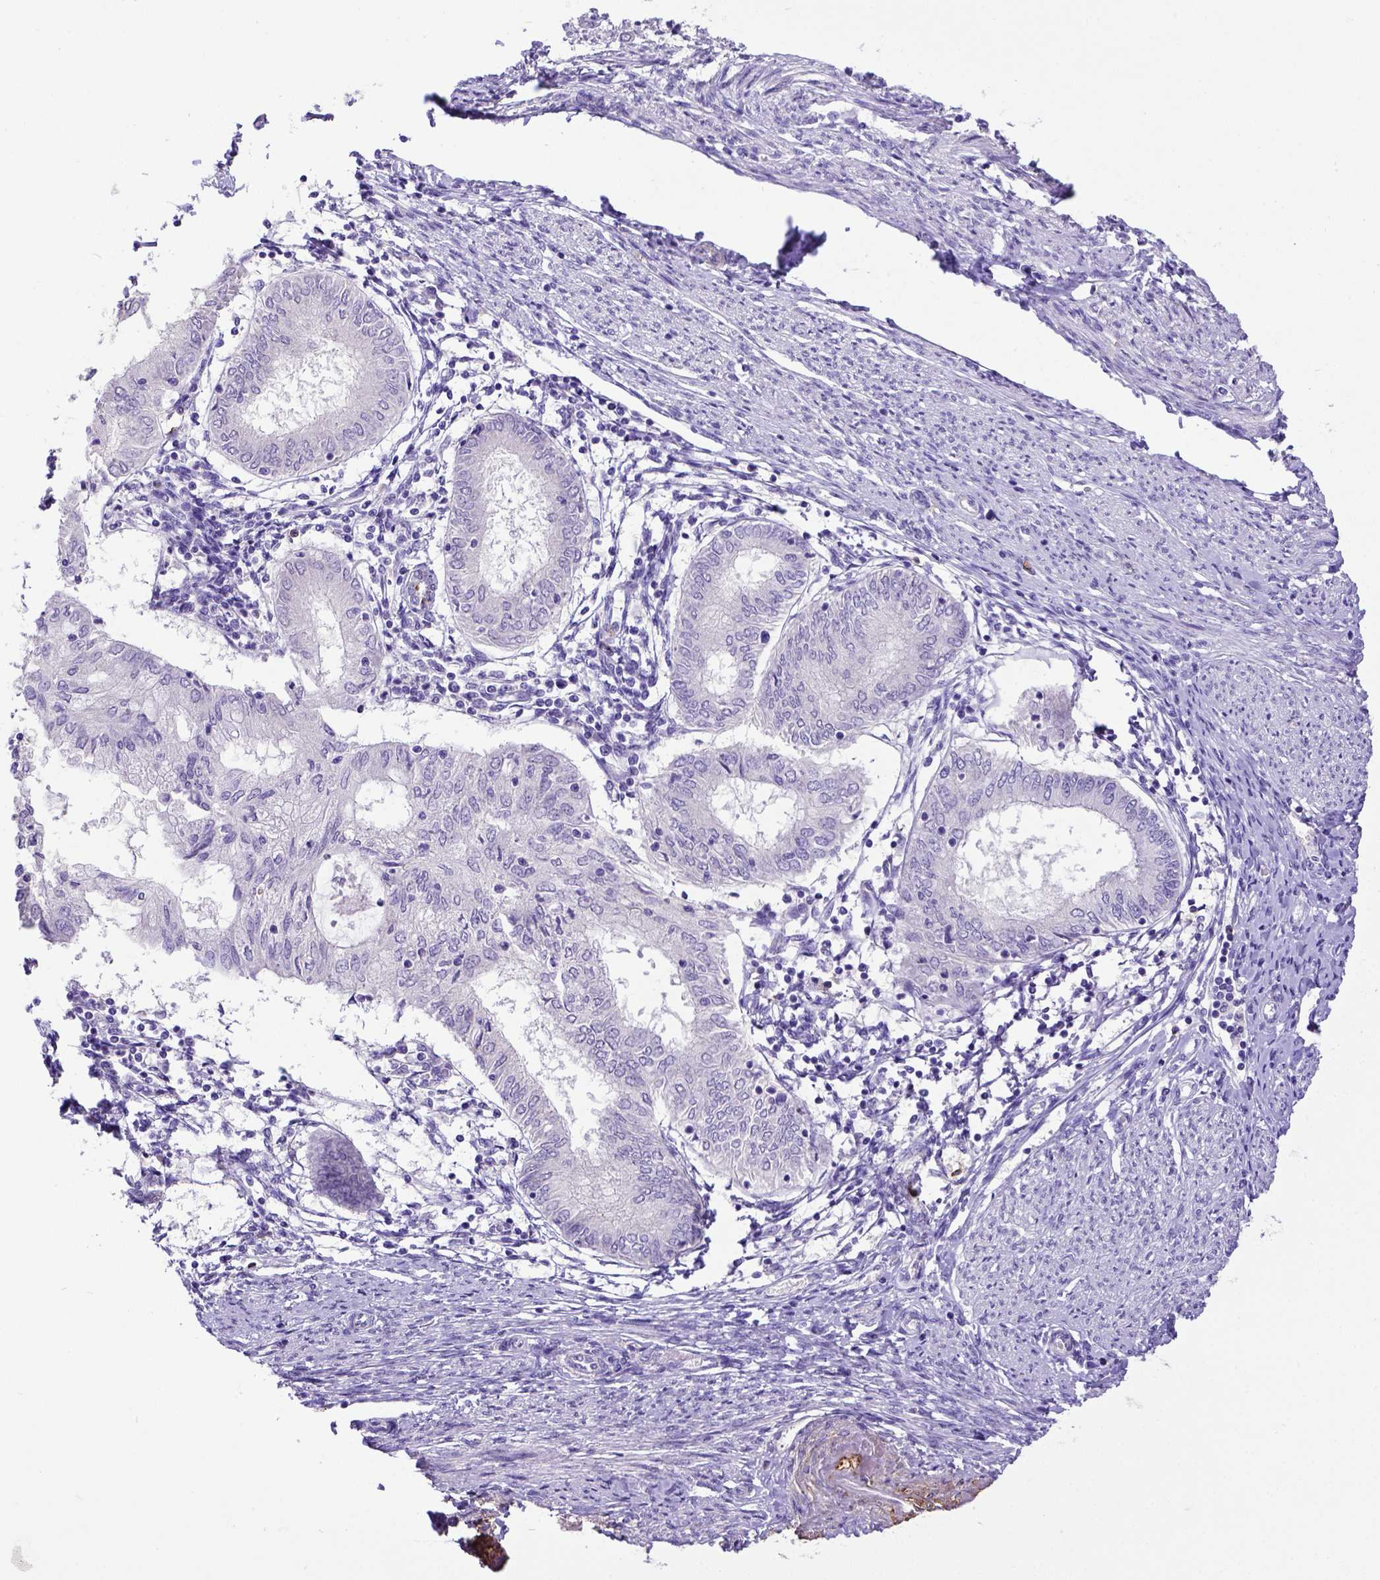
{"staining": {"intensity": "negative", "quantity": "none", "location": "none"}, "tissue": "endometrial cancer", "cell_type": "Tumor cells", "image_type": "cancer", "snomed": [{"axis": "morphology", "description": "Adenocarcinoma, NOS"}, {"axis": "topography", "description": "Endometrium"}], "caption": "IHC histopathology image of neoplastic tissue: endometrial cancer stained with DAB reveals no significant protein positivity in tumor cells.", "gene": "B3GAT1", "patient": {"sex": "female", "age": 68}}